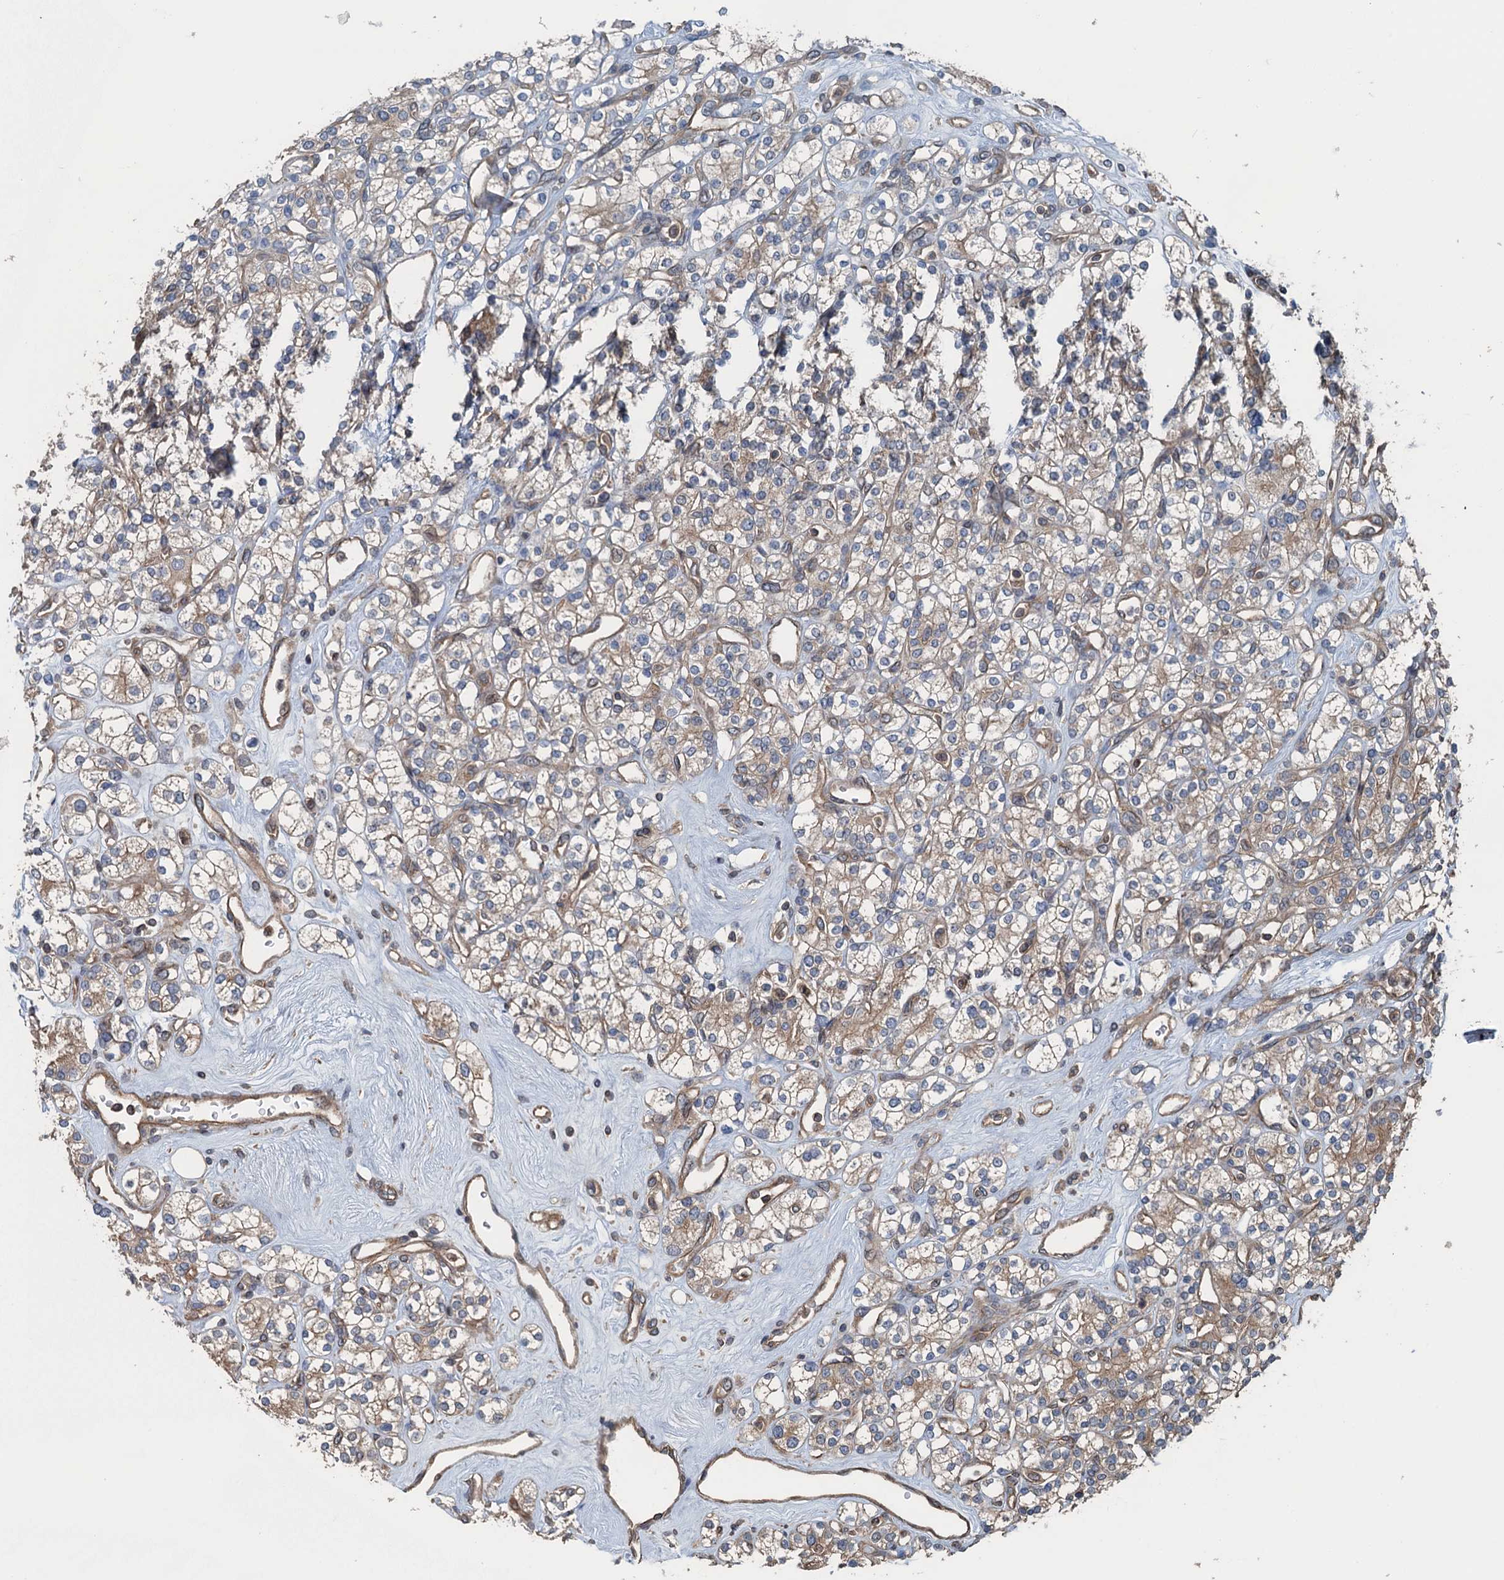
{"staining": {"intensity": "moderate", "quantity": "25%-75%", "location": "cytoplasmic/membranous"}, "tissue": "renal cancer", "cell_type": "Tumor cells", "image_type": "cancer", "snomed": [{"axis": "morphology", "description": "Adenocarcinoma, NOS"}, {"axis": "topography", "description": "Kidney"}], "caption": "Protein staining displays moderate cytoplasmic/membranous staining in about 25%-75% of tumor cells in renal cancer.", "gene": "TRAPPC8", "patient": {"sex": "male", "age": 77}}